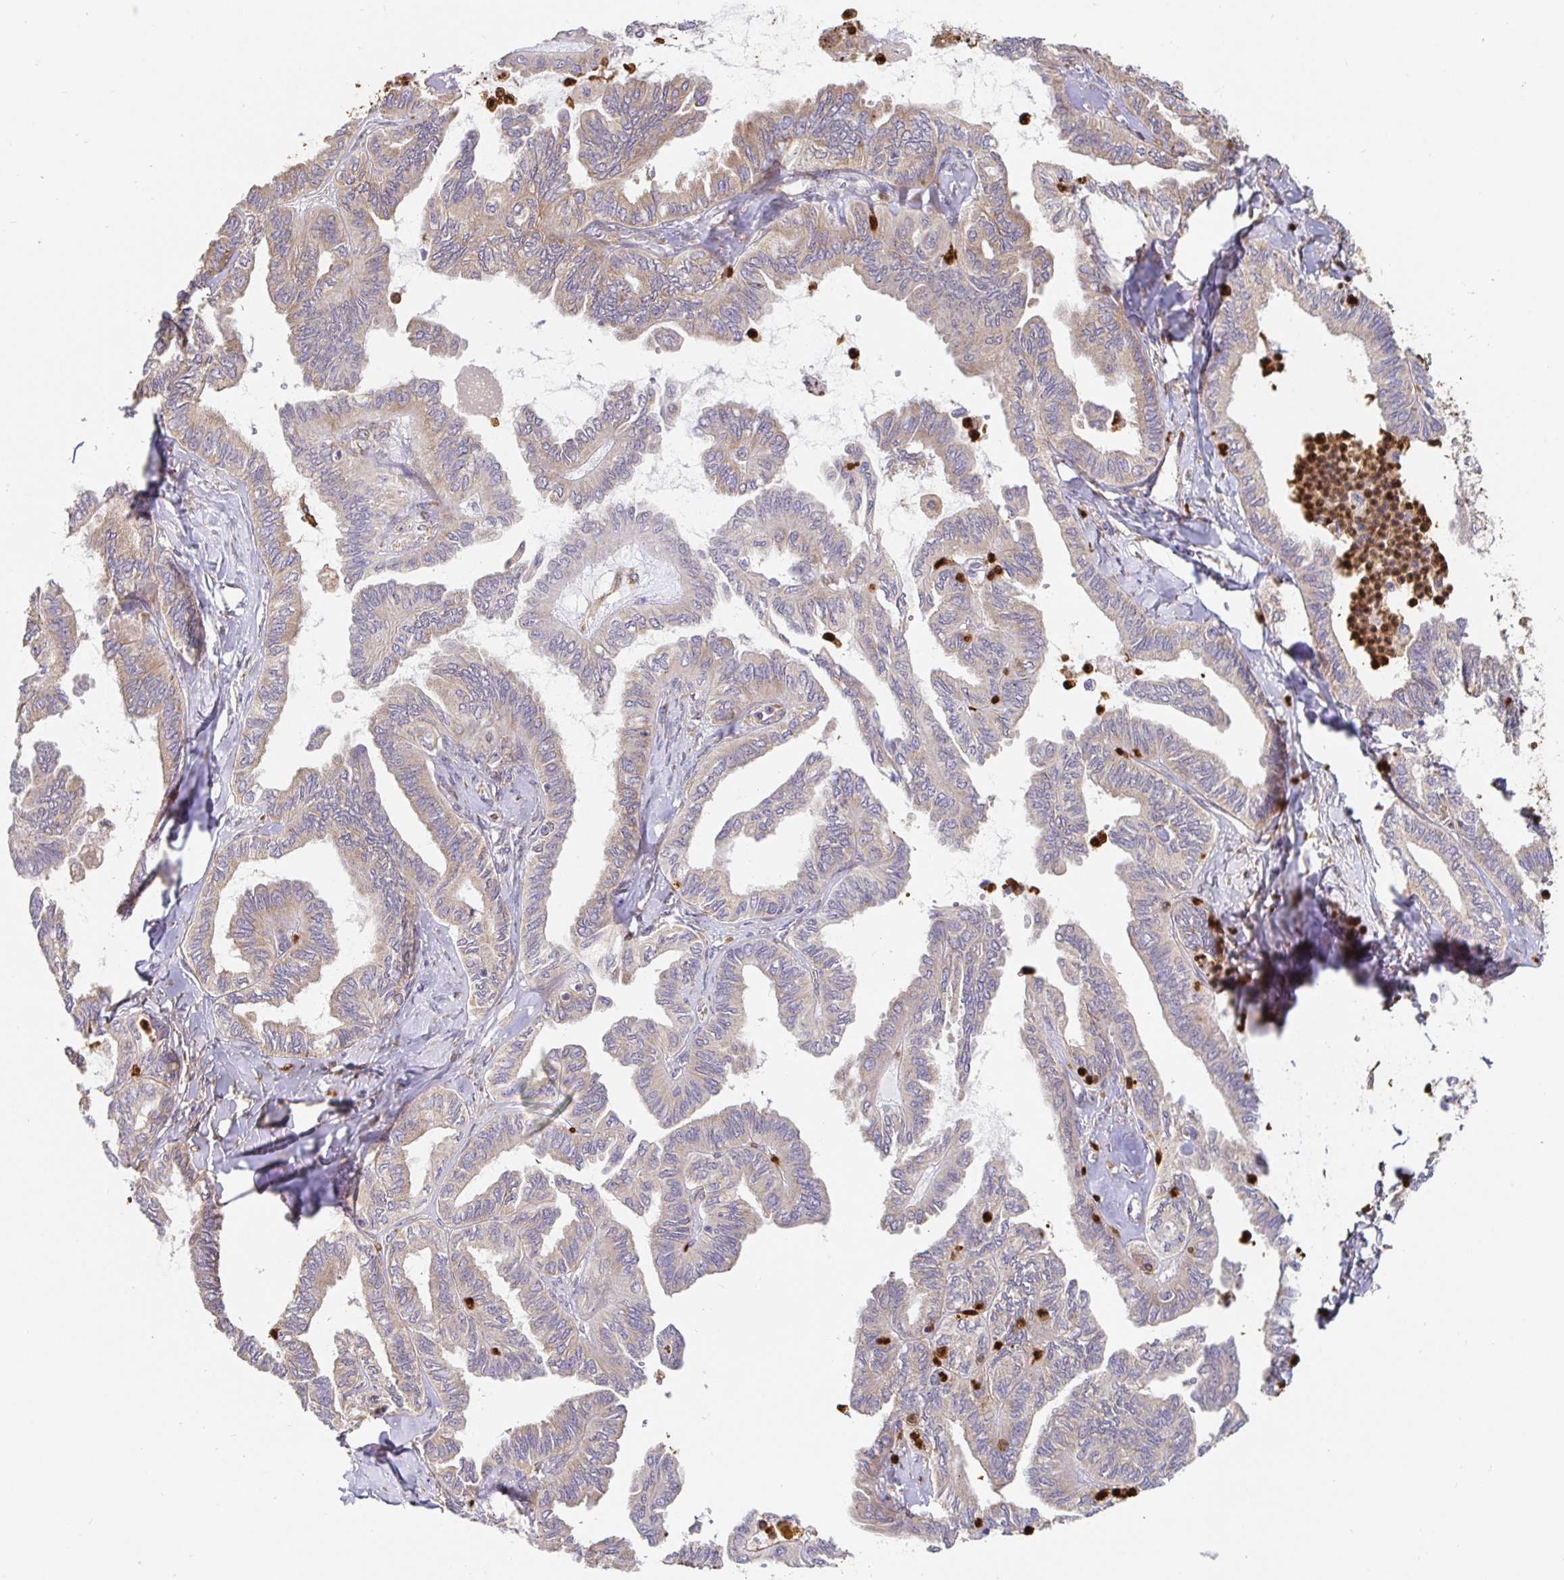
{"staining": {"intensity": "negative", "quantity": "none", "location": "none"}, "tissue": "ovarian cancer", "cell_type": "Tumor cells", "image_type": "cancer", "snomed": [{"axis": "morphology", "description": "Carcinoma, endometroid"}, {"axis": "topography", "description": "Ovary"}], "caption": "Micrograph shows no protein staining in tumor cells of ovarian cancer tissue. (Stains: DAB immunohistochemistry with hematoxylin counter stain, Microscopy: brightfield microscopy at high magnification).", "gene": "PDPK1", "patient": {"sex": "female", "age": 70}}